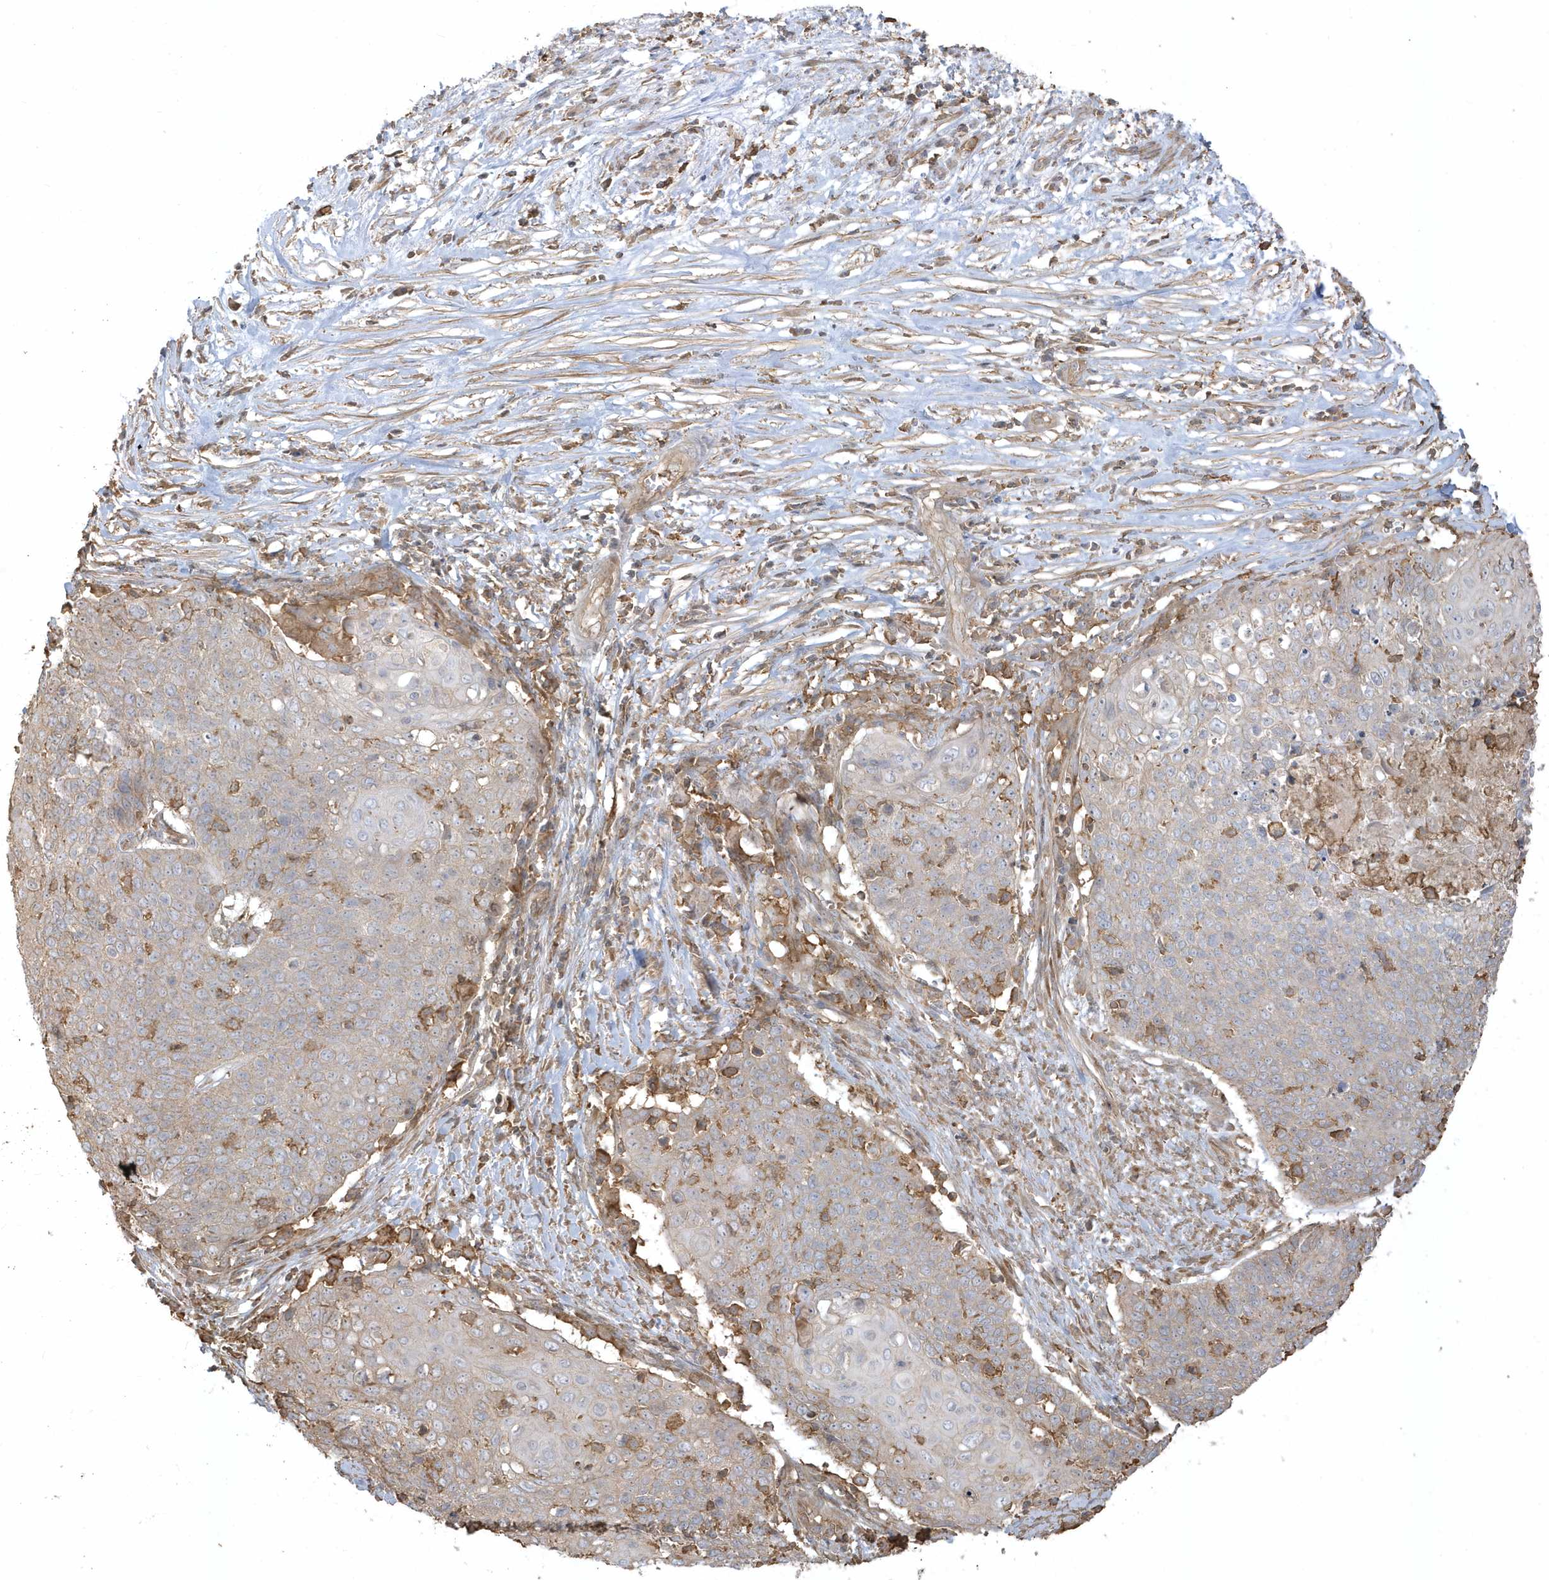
{"staining": {"intensity": "negative", "quantity": "none", "location": "none"}, "tissue": "cervical cancer", "cell_type": "Tumor cells", "image_type": "cancer", "snomed": [{"axis": "morphology", "description": "Squamous cell carcinoma, NOS"}, {"axis": "topography", "description": "Cervix"}], "caption": "Tumor cells show no significant protein positivity in squamous cell carcinoma (cervical).", "gene": "ZBTB8A", "patient": {"sex": "female", "age": 39}}